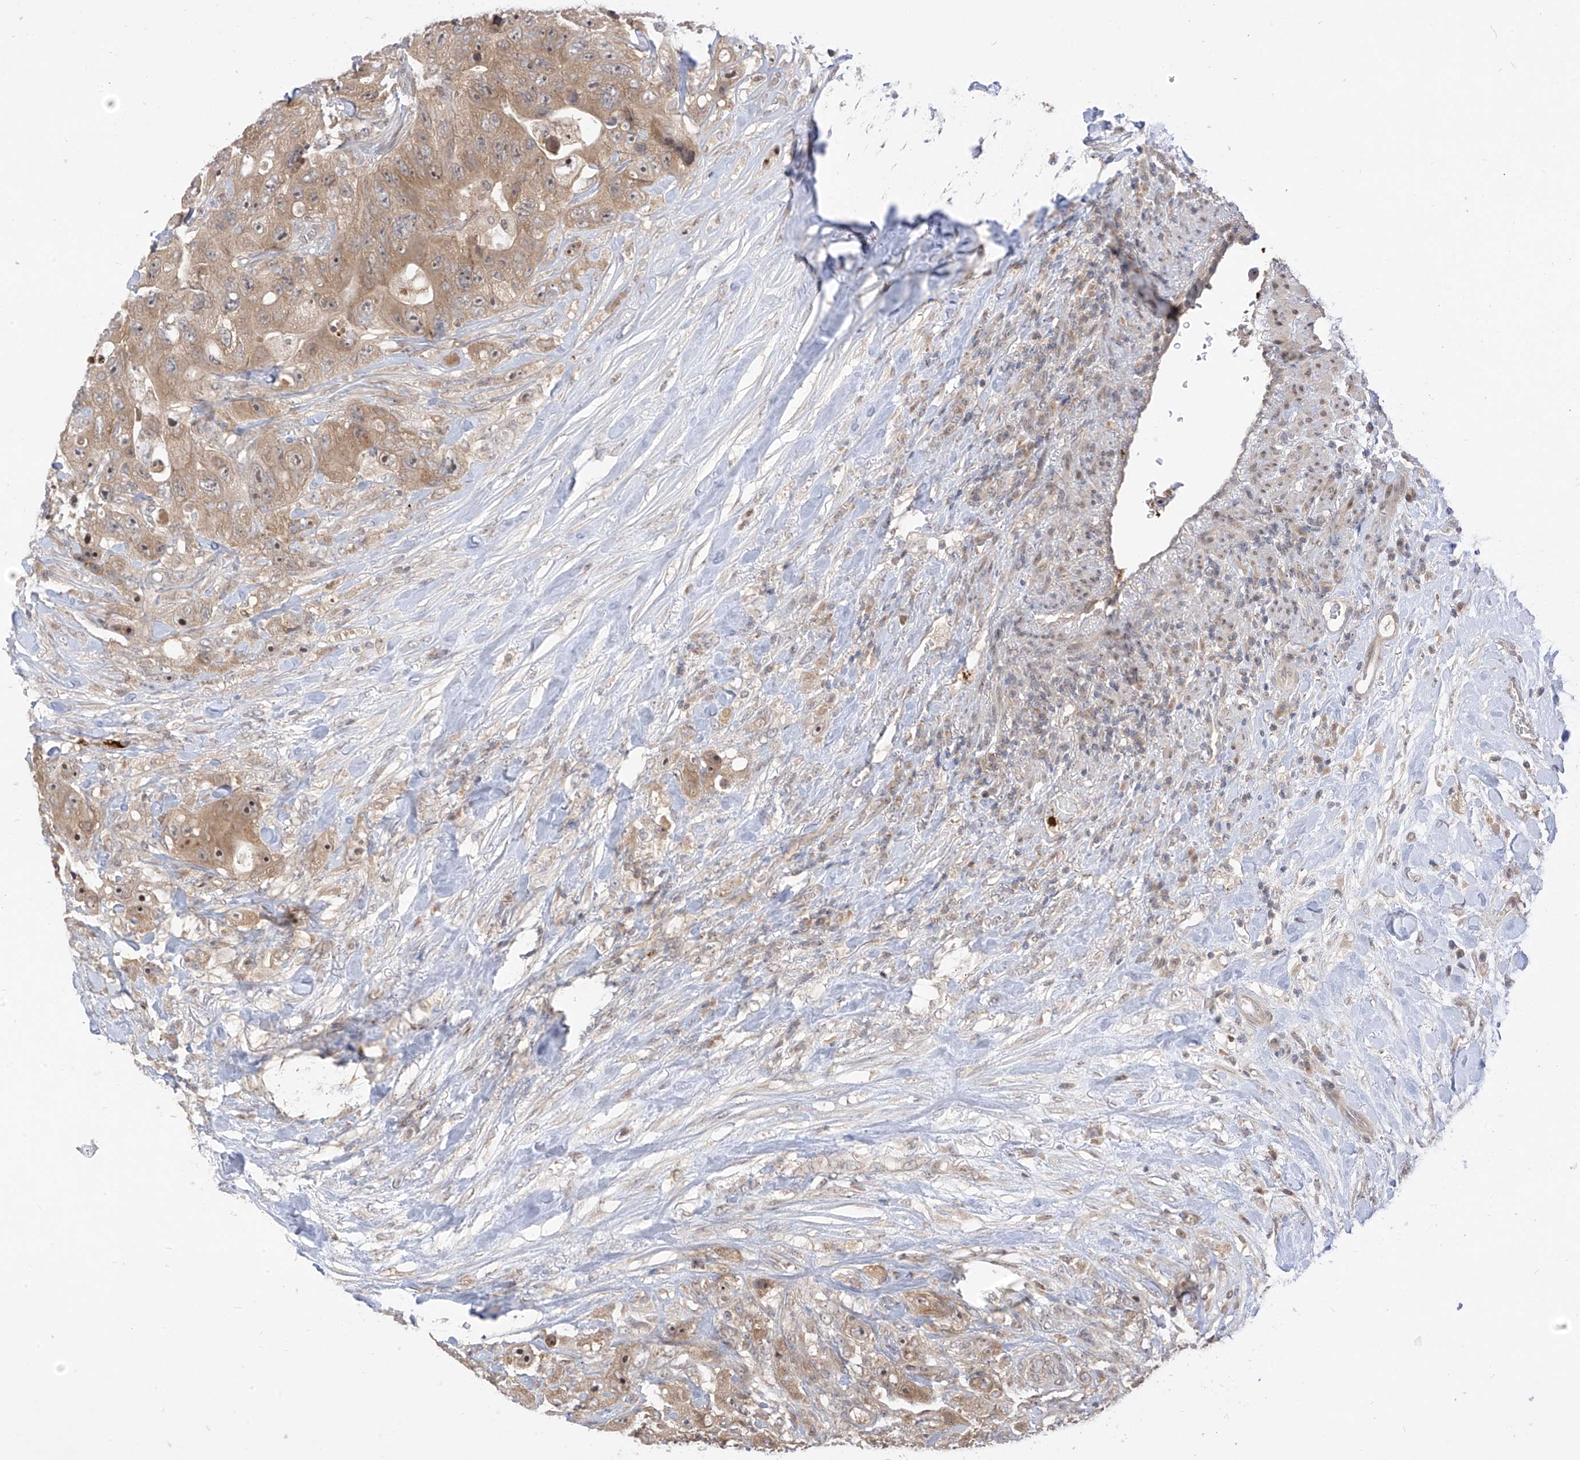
{"staining": {"intensity": "moderate", "quantity": ">75%", "location": "cytoplasmic/membranous,nuclear"}, "tissue": "colorectal cancer", "cell_type": "Tumor cells", "image_type": "cancer", "snomed": [{"axis": "morphology", "description": "Adenocarcinoma, NOS"}, {"axis": "topography", "description": "Colon"}], "caption": "Protein staining by IHC shows moderate cytoplasmic/membranous and nuclear expression in approximately >75% of tumor cells in colorectal cancer (adenocarcinoma).", "gene": "CNKSR1", "patient": {"sex": "female", "age": 46}}